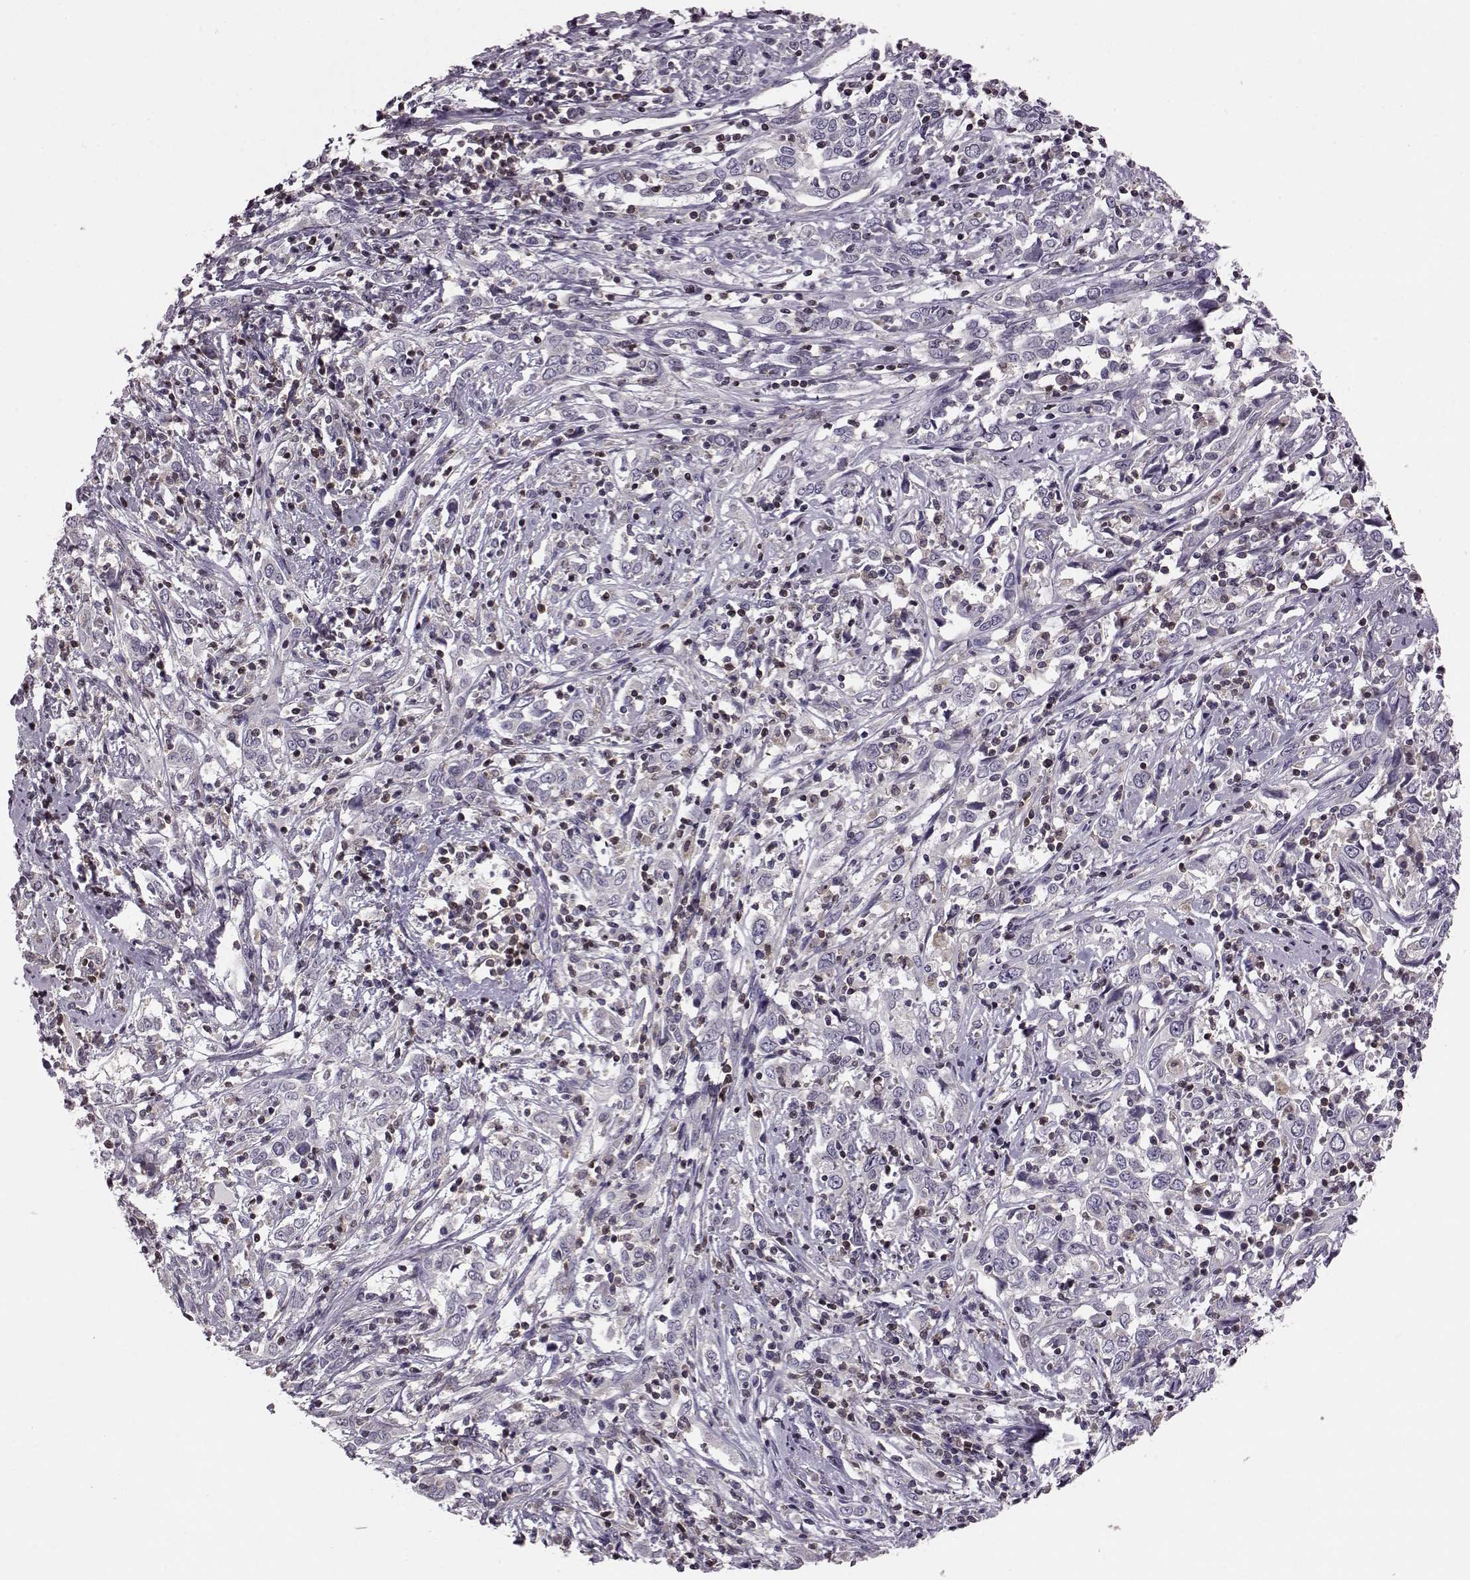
{"staining": {"intensity": "negative", "quantity": "none", "location": "none"}, "tissue": "cervical cancer", "cell_type": "Tumor cells", "image_type": "cancer", "snomed": [{"axis": "morphology", "description": "Adenocarcinoma, NOS"}, {"axis": "topography", "description": "Cervix"}], "caption": "There is no significant expression in tumor cells of cervical cancer.", "gene": "CDC42SE1", "patient": {"sex": "female", "age": 40}}